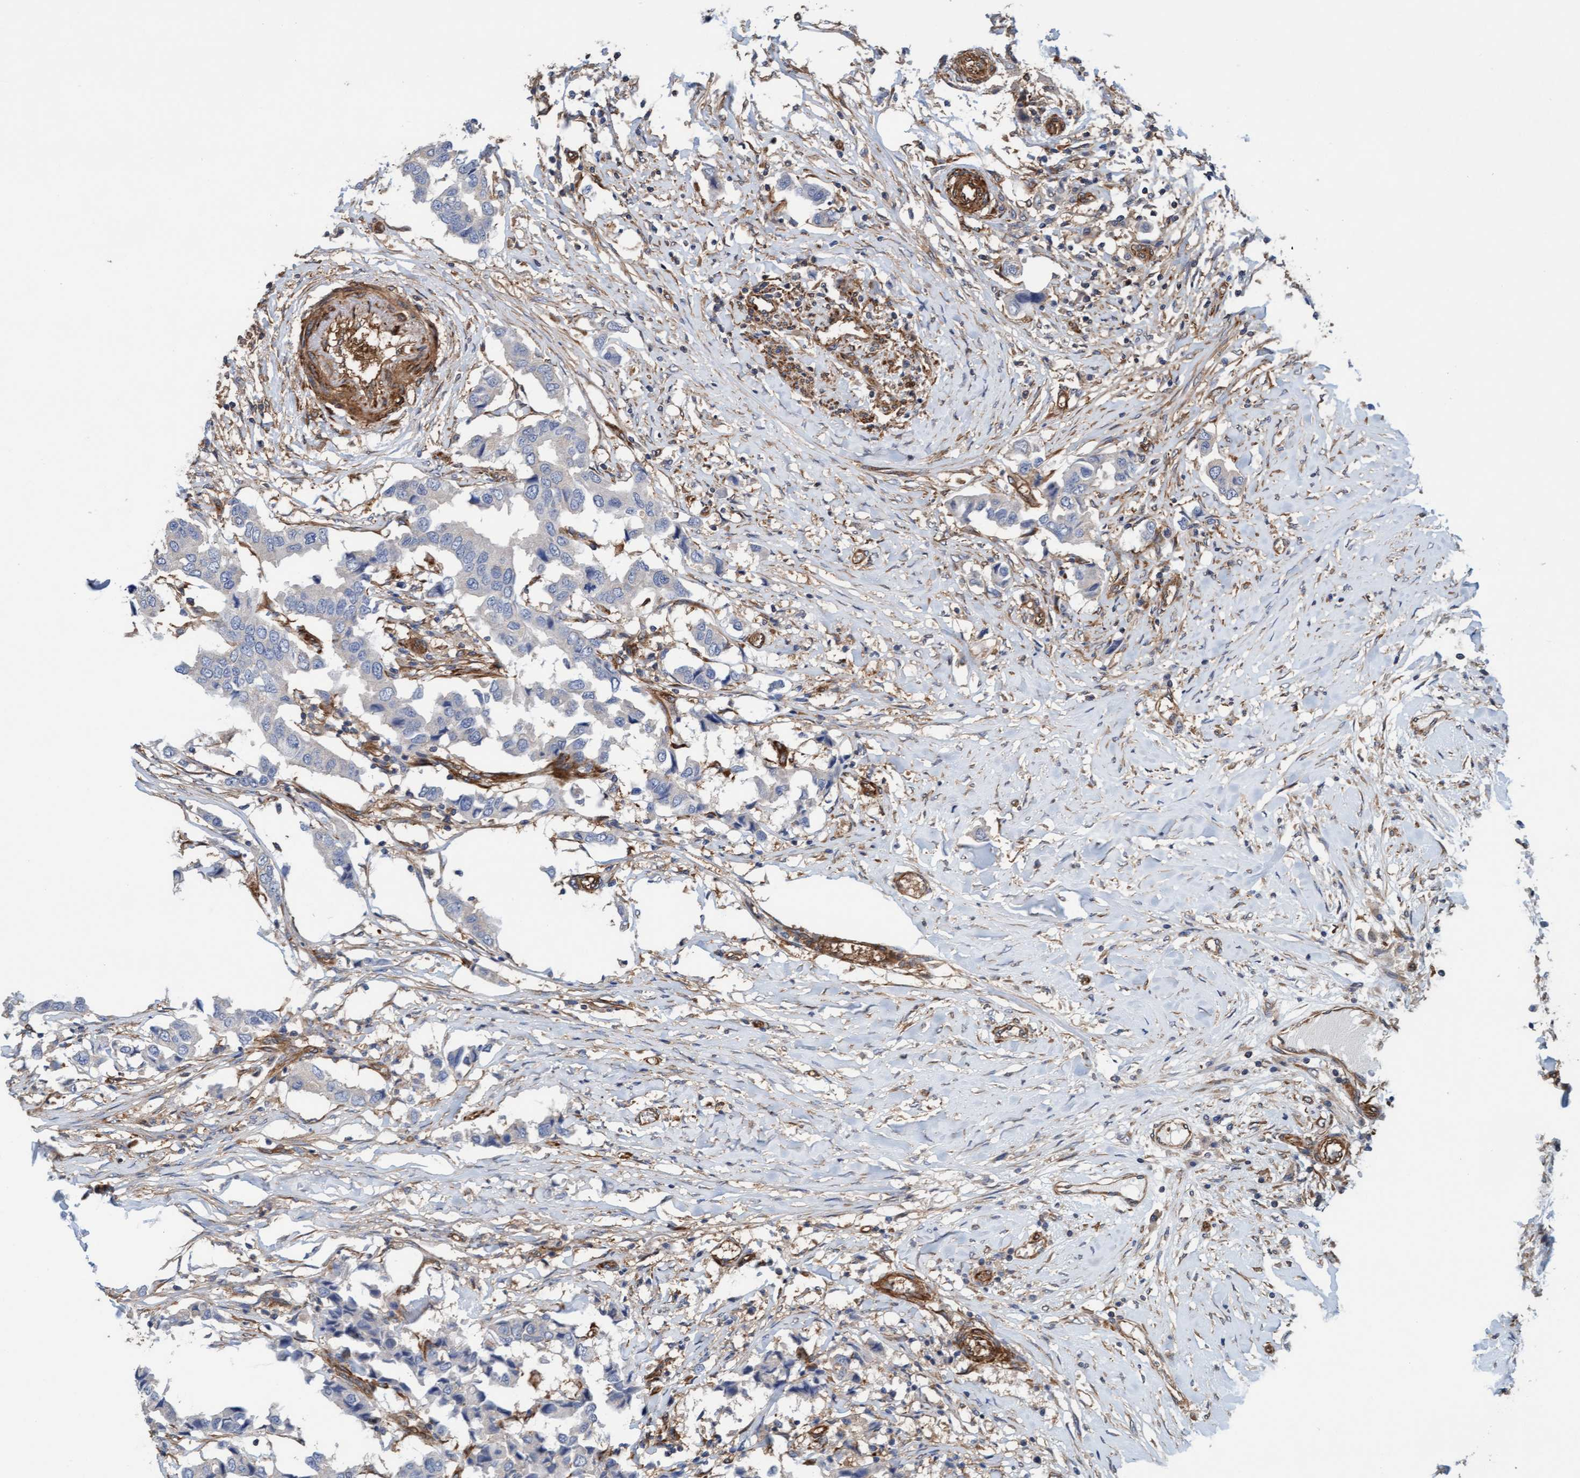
{"staining": {"intensity": "negative", "quantity": "none", "location": "none"}, "tissue": "breast cancer", "cell_type": "Tumor cells", "image_type": "cancer", "snomed": [{"axis": "morphology", "description": "Duct carcinoma"}, {"axis": "topography", "description": "Breast"}], "caption": "Immunohistochemistry (IHC) image of breast cancer stained for a protein (brown), which demonstrates no positivity in tumor cells. The staining was performed using DAB to visualize the protein expression in brown, while the nuclei were stained in blue with hematoxylin (Magnification: 20x).", "gene": "FMNL3", "patient": {"sex": "female", "age": 80}}